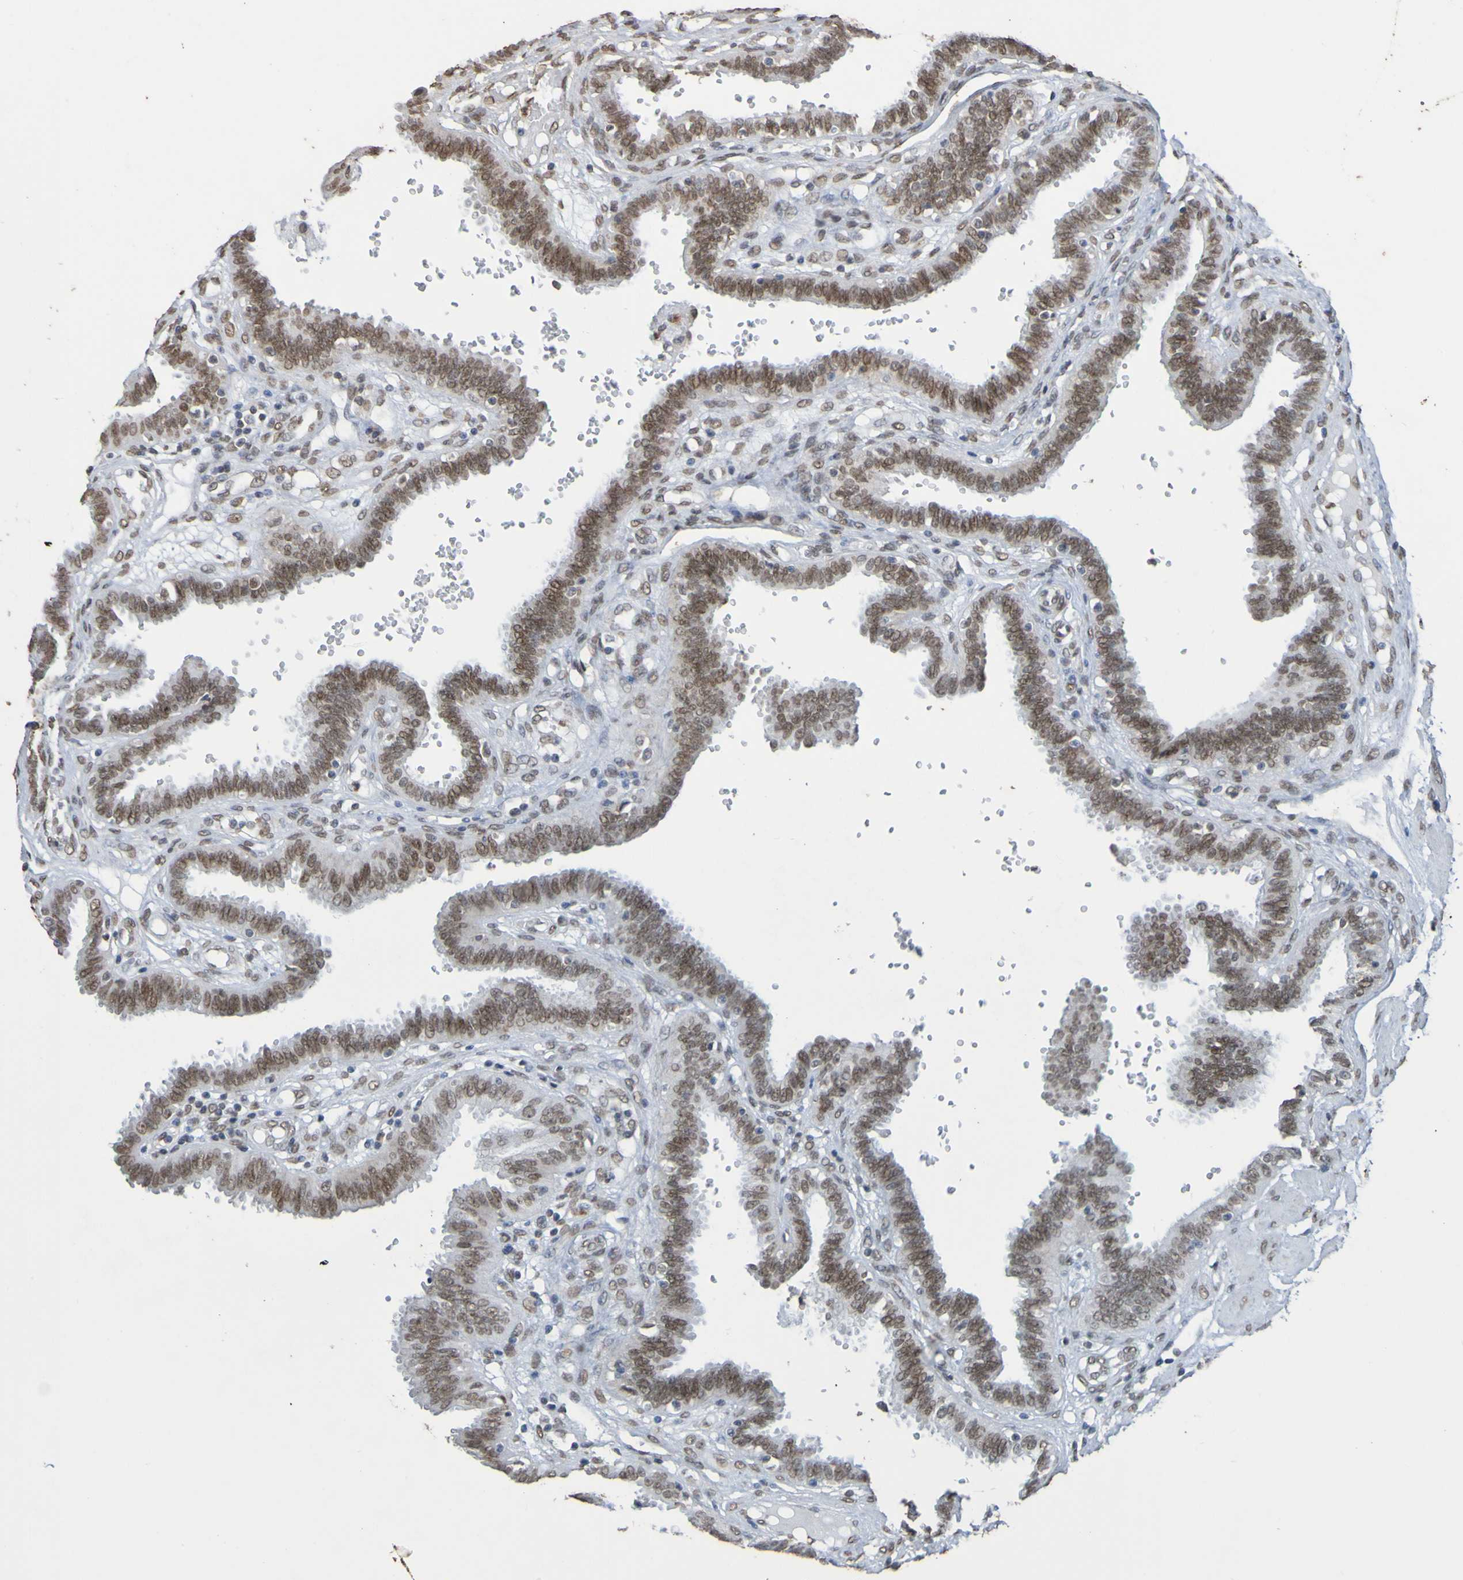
{"staining": {"intensity": "moderate", "quantity": ">75%", "location": "nuclear"}, "tissue": "fallopian tube", "cell_type": "Glandular cells", "image_type": "normal", "snomed": [{"axis": "morphology", "description": "Normal tissue, NOS"}, {"axis": "topography", "description": "Fallopian tube"}], "caption": "Protein expression by immunohistochemistry (IHC) displays moderate nuclear staining in approximately >75% of glandular cells in normal fallopian tube. (DAB (3,3'-diaminobenzidine) IHC with brightfield microscopy, high magnification).", "gene": "ALKBH2", "patient": {"sex": "female", "age": 32}}